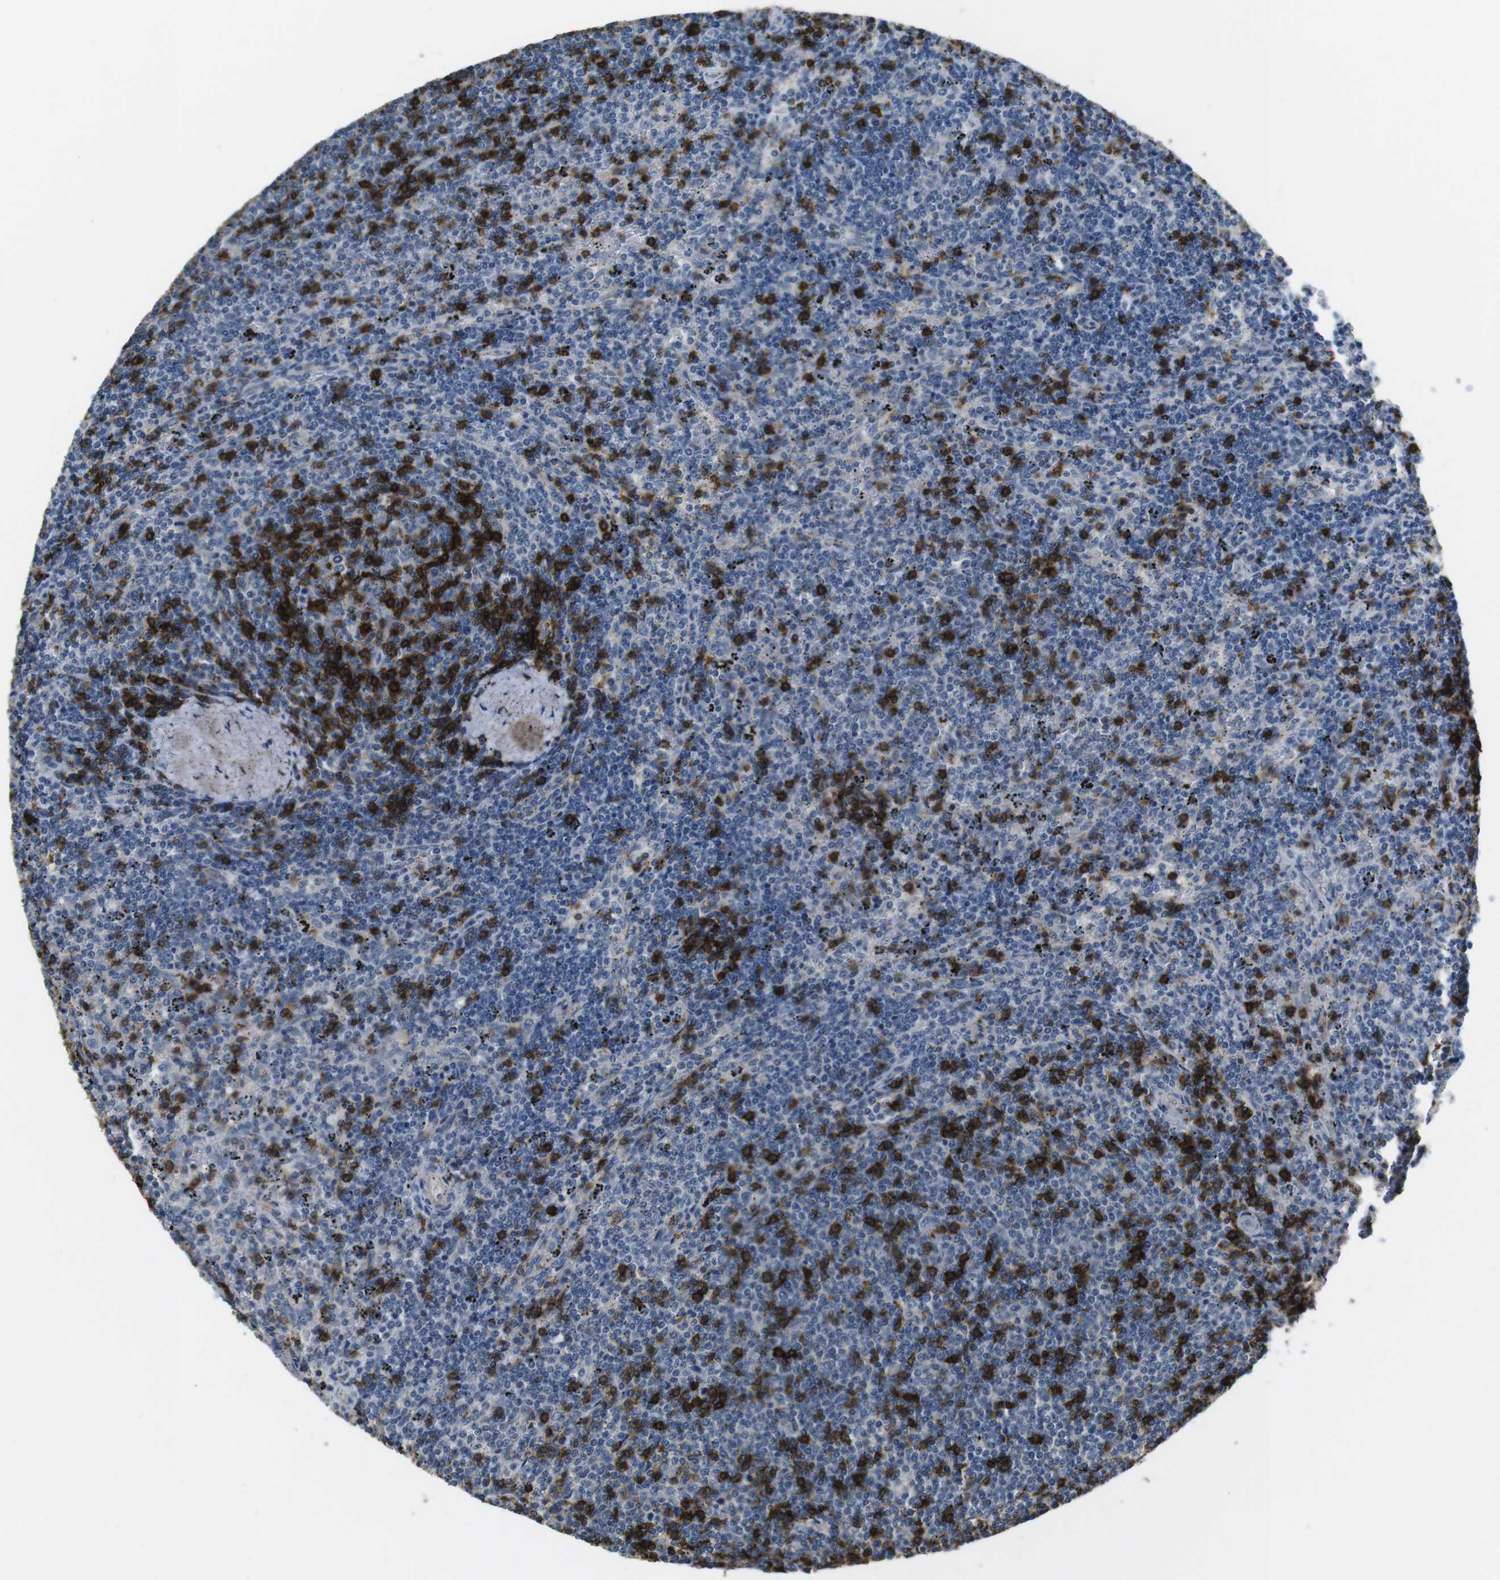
{"staining": {"intensity": "negative", "quantity": "none", "location": "none"}, "tissue": "lymphoma", "cell_type": "Tumor cells", "image_type": "cancer", "snomed": [{"axis": "morphology", "description": "Malignant lymphoma, non-Hodgkin's type, Low grade"}, {"axis": "topography", "description": "Spleen"}], "caption": "Tumor cells show no significant expression in low-grade malignant lymphoma, non-Hodgkin's type.", "gene": "CD6", "patient": {"sex": "female", "age": 50}}